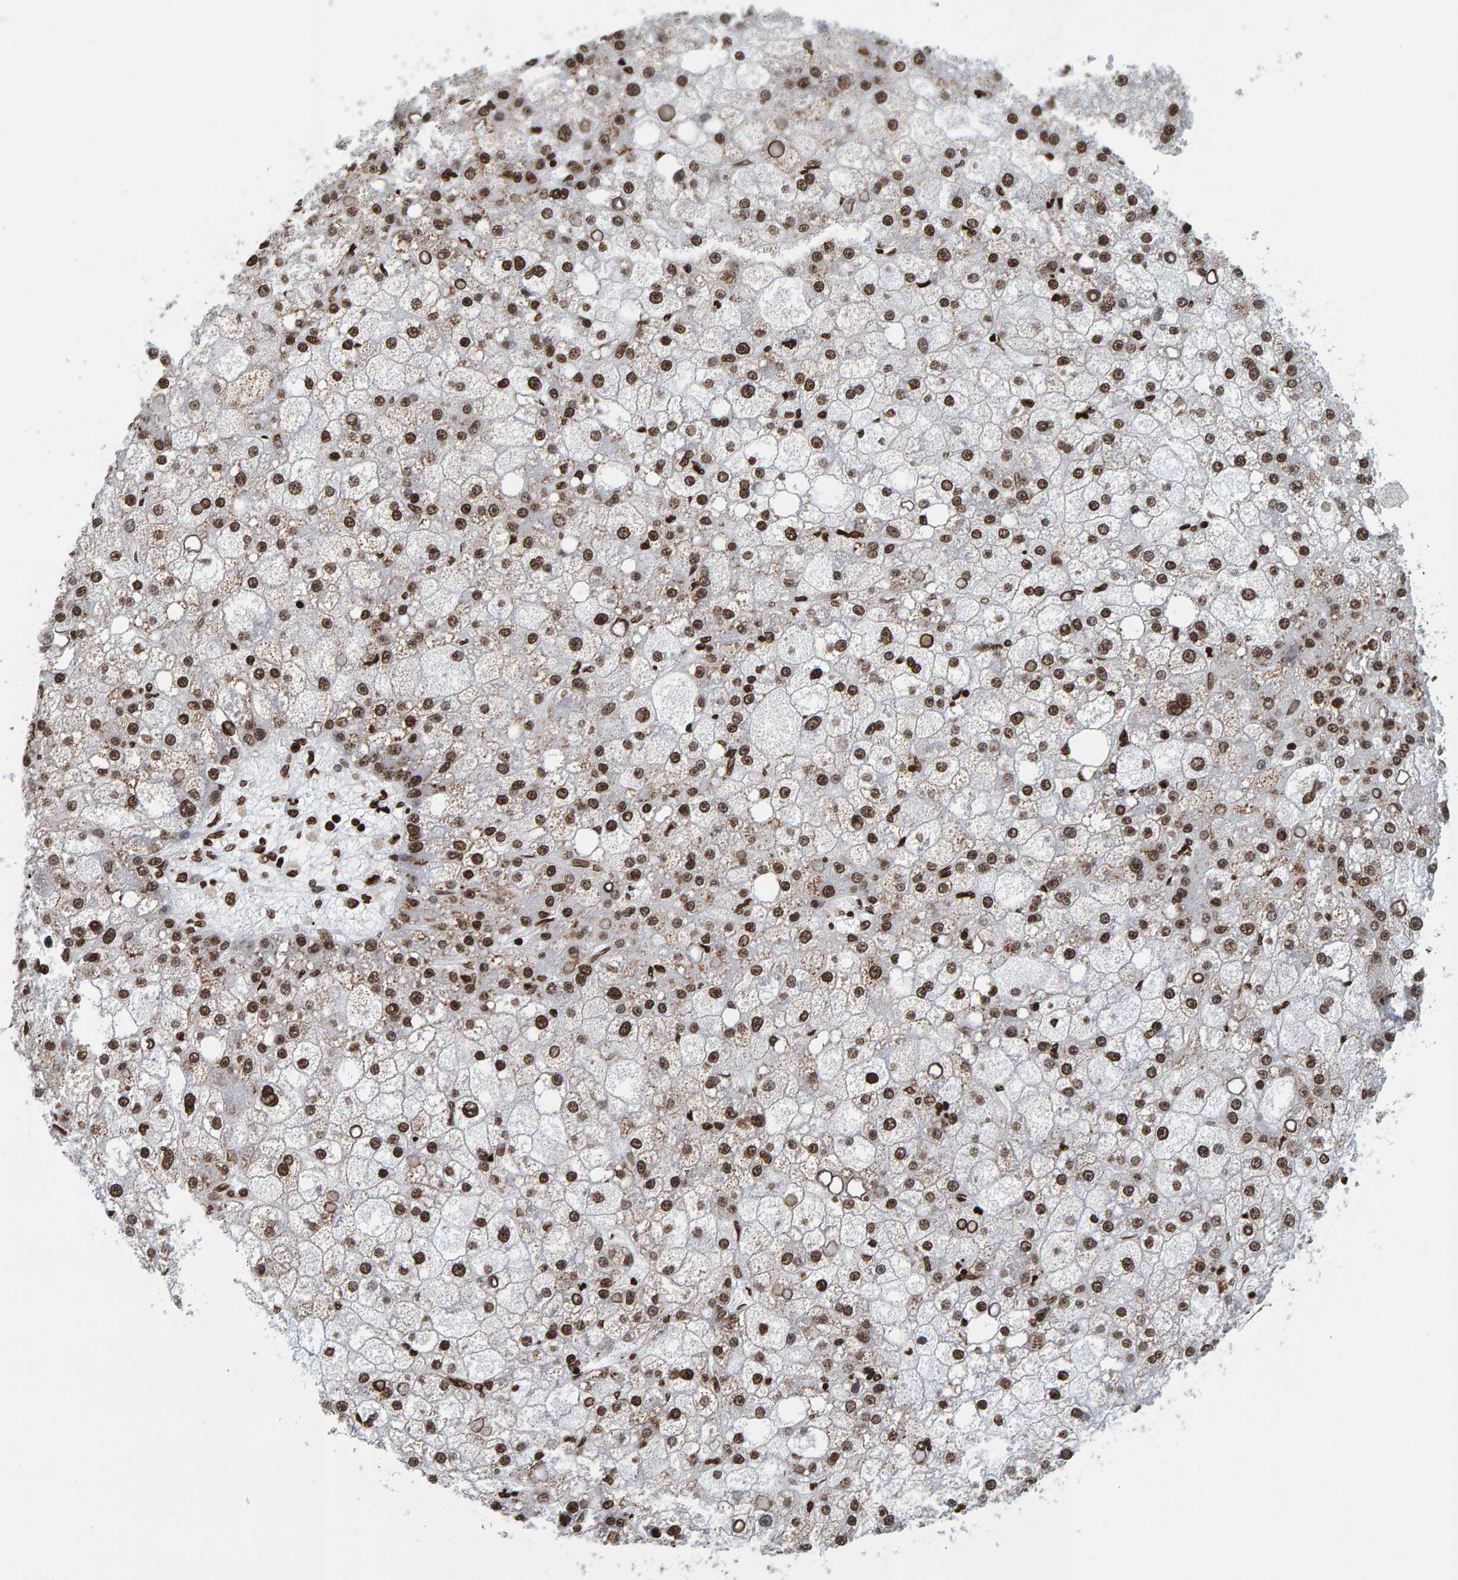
{"staining": {"intensity": "strong", "quantity": ">75%", "location": "nuclear"}, "tissue": "liver cancer", "cell_type": "Tumor cells", "image_type": "cancer", "snomed": [{"axis": "morphology", "description": "Carcinoma, Hepatocellular, NOS"}, {"axis": "topography", "description": "Liver"}], "caption": "Brown immunohistochemical staining in human liver cancer displays strong nuclear staining in approximately >75% of tumor cells.", "gene": "BRF2", "patient": {"sex": "male", "age": 67}}